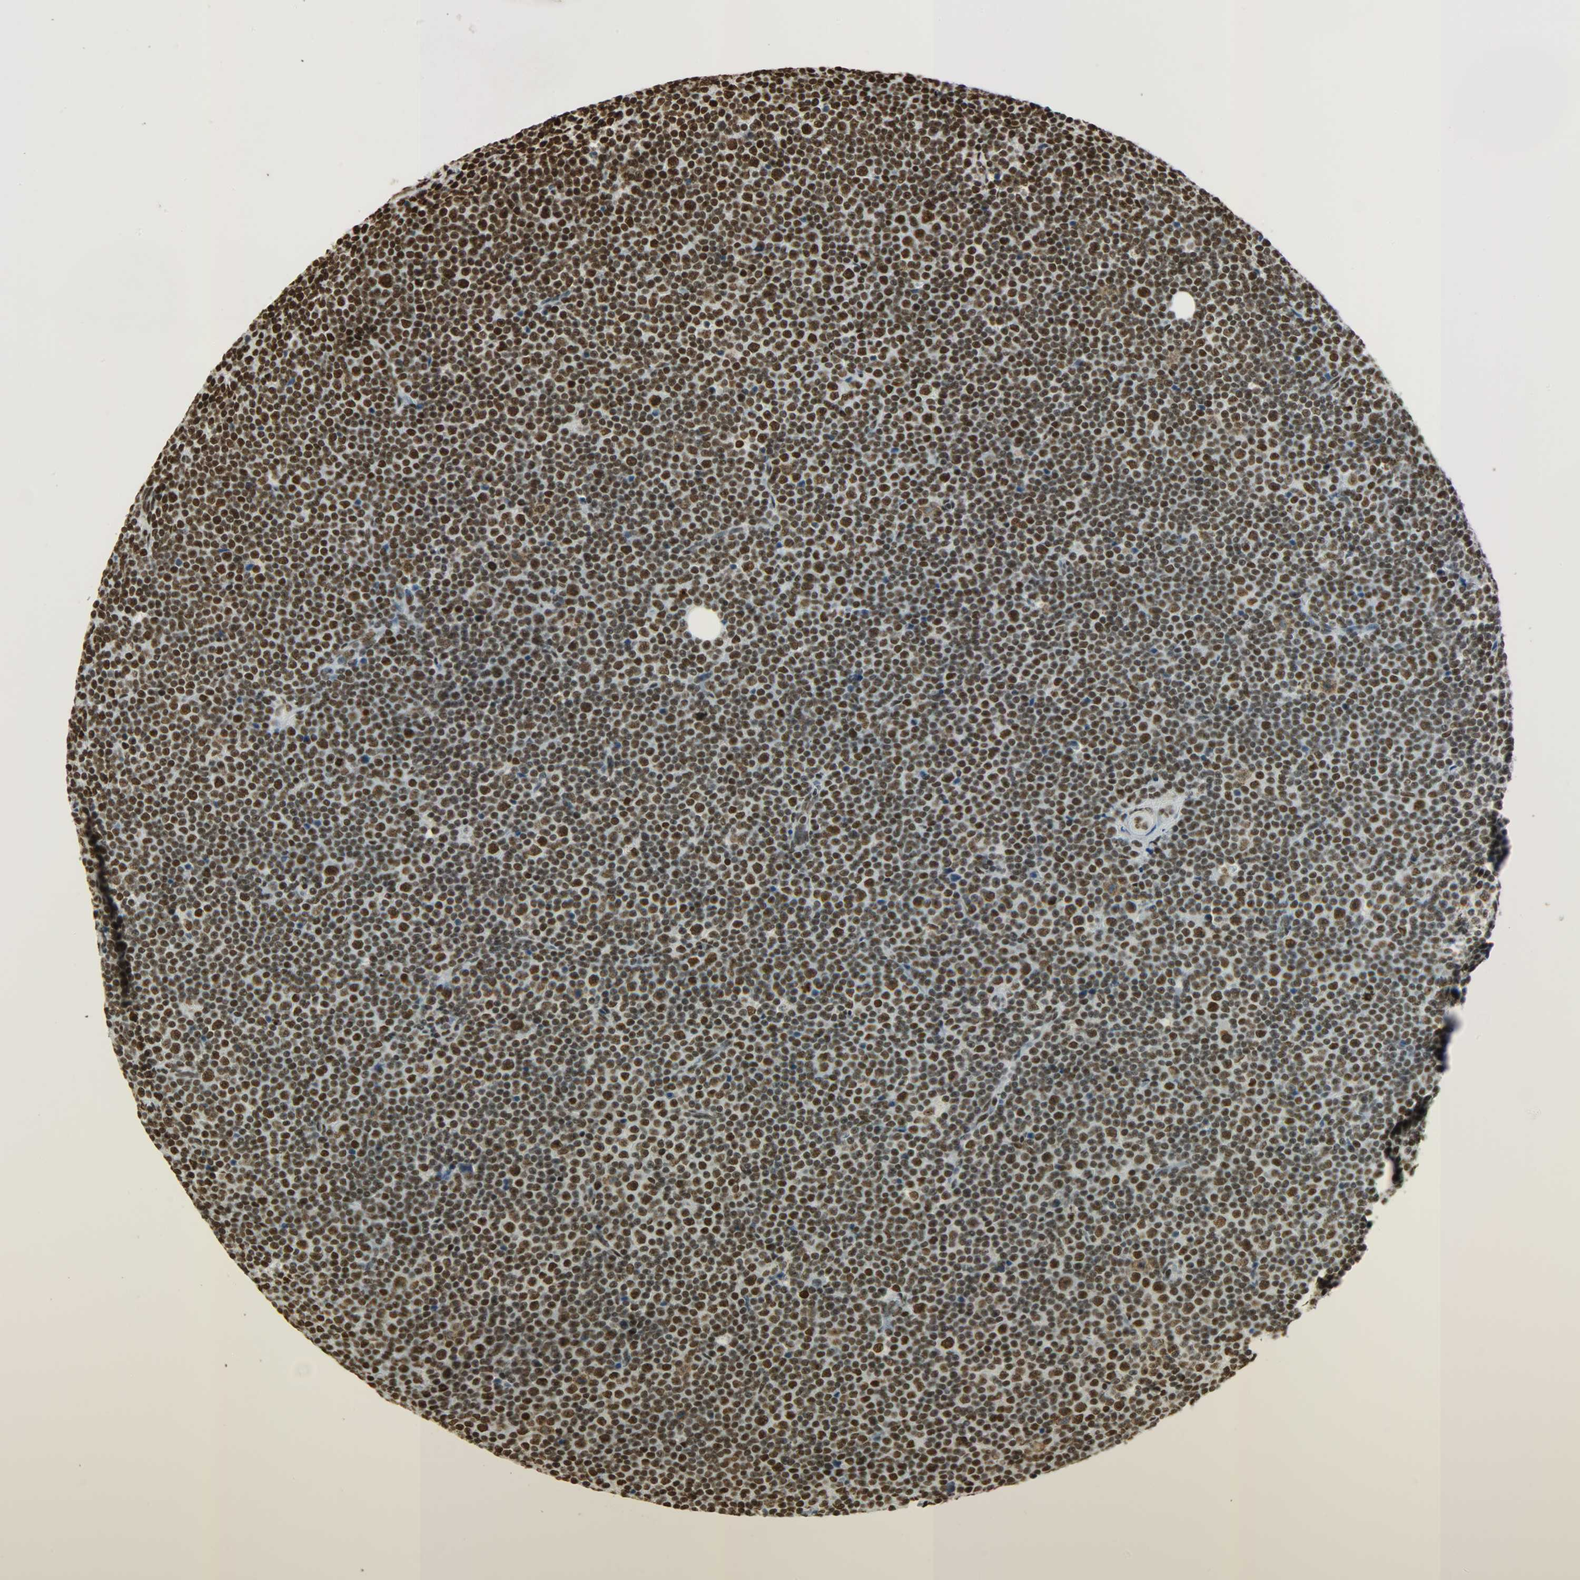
{"staining": {"intensity": "strong", "quantity": ">75%", "location": "nuclear"}, "tissue": "lymphoma", "cell_type": "Tumor cells", "image_type": "cancer", "snomed": [{"axis": "morphology", "description": "Malignant lymphoma, non-Hodgkin's type, Low grade"}, {"axis": "topography", "description": "Lymph node"}], "caption": "A high-resolution histopathology image shows immunohistochemistry staining of lymphoma, which exhibits strong nuclear expression in about >75% of tumor cells.", "gene": "KHDRBS1", "patient": {"sex": "female", "age": 67}}